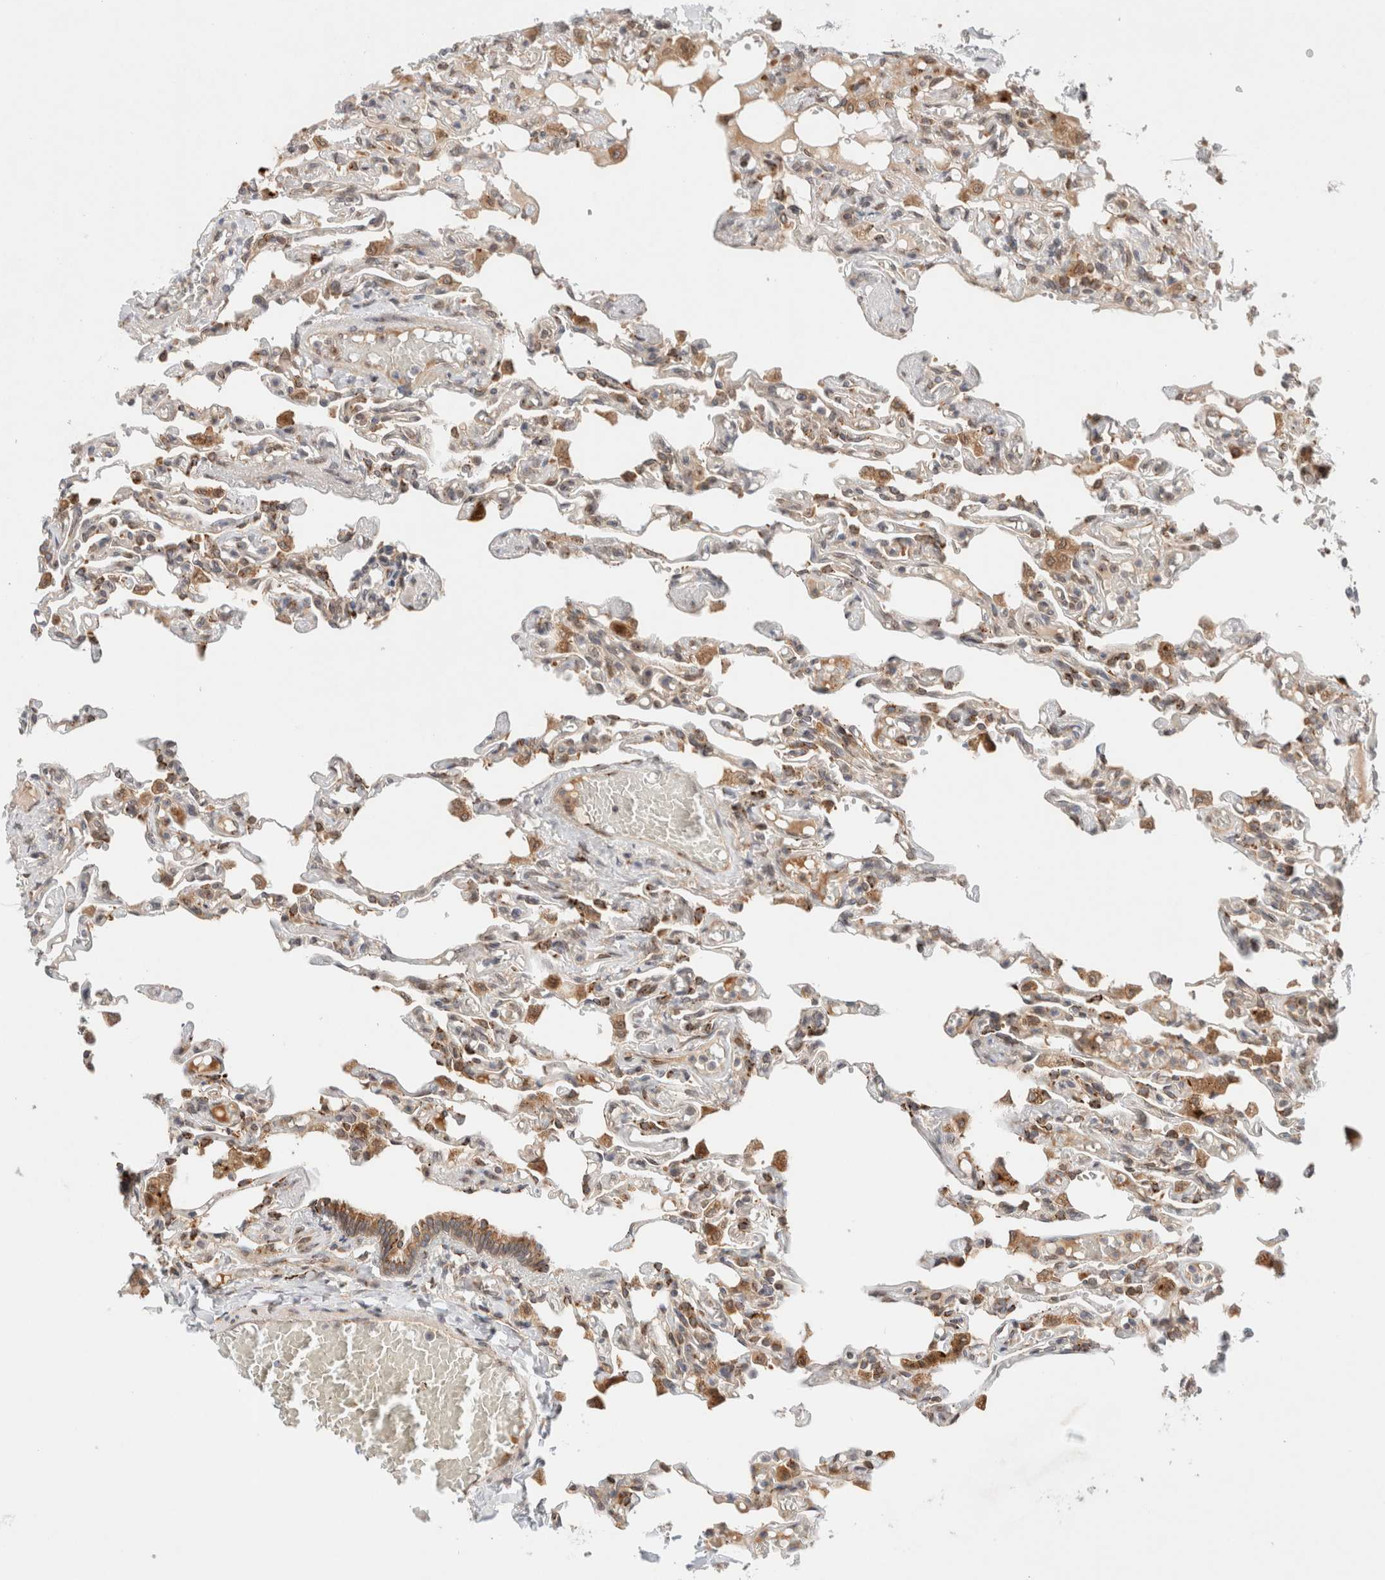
{"staining": {"intensity": "moderate", "quantity": "25%-75%", "location": "cytoplasmic/membranous"}, "tissue": "lung", "cell_type": "Alveolar cells", "image_type": "normal", "snomed": [{"axis": "morphology", "description": "Normal tissue, NOS"}, {"axis": "topography", "description": "Lung"}], "caption": "Brown immunohistochemical staining in normal lung demonstrates moderate cytoplasmic/membranous positivity in approximately 25%-75% of alveolar cells. Using DAB (3,3'-diaminobenzidine) (brown) and hematoxylin (blue) stains, captured at high magnification using brightfield microscopy.", "gene": "GCN1", "patient": {"sex": "male", "age": 21}}